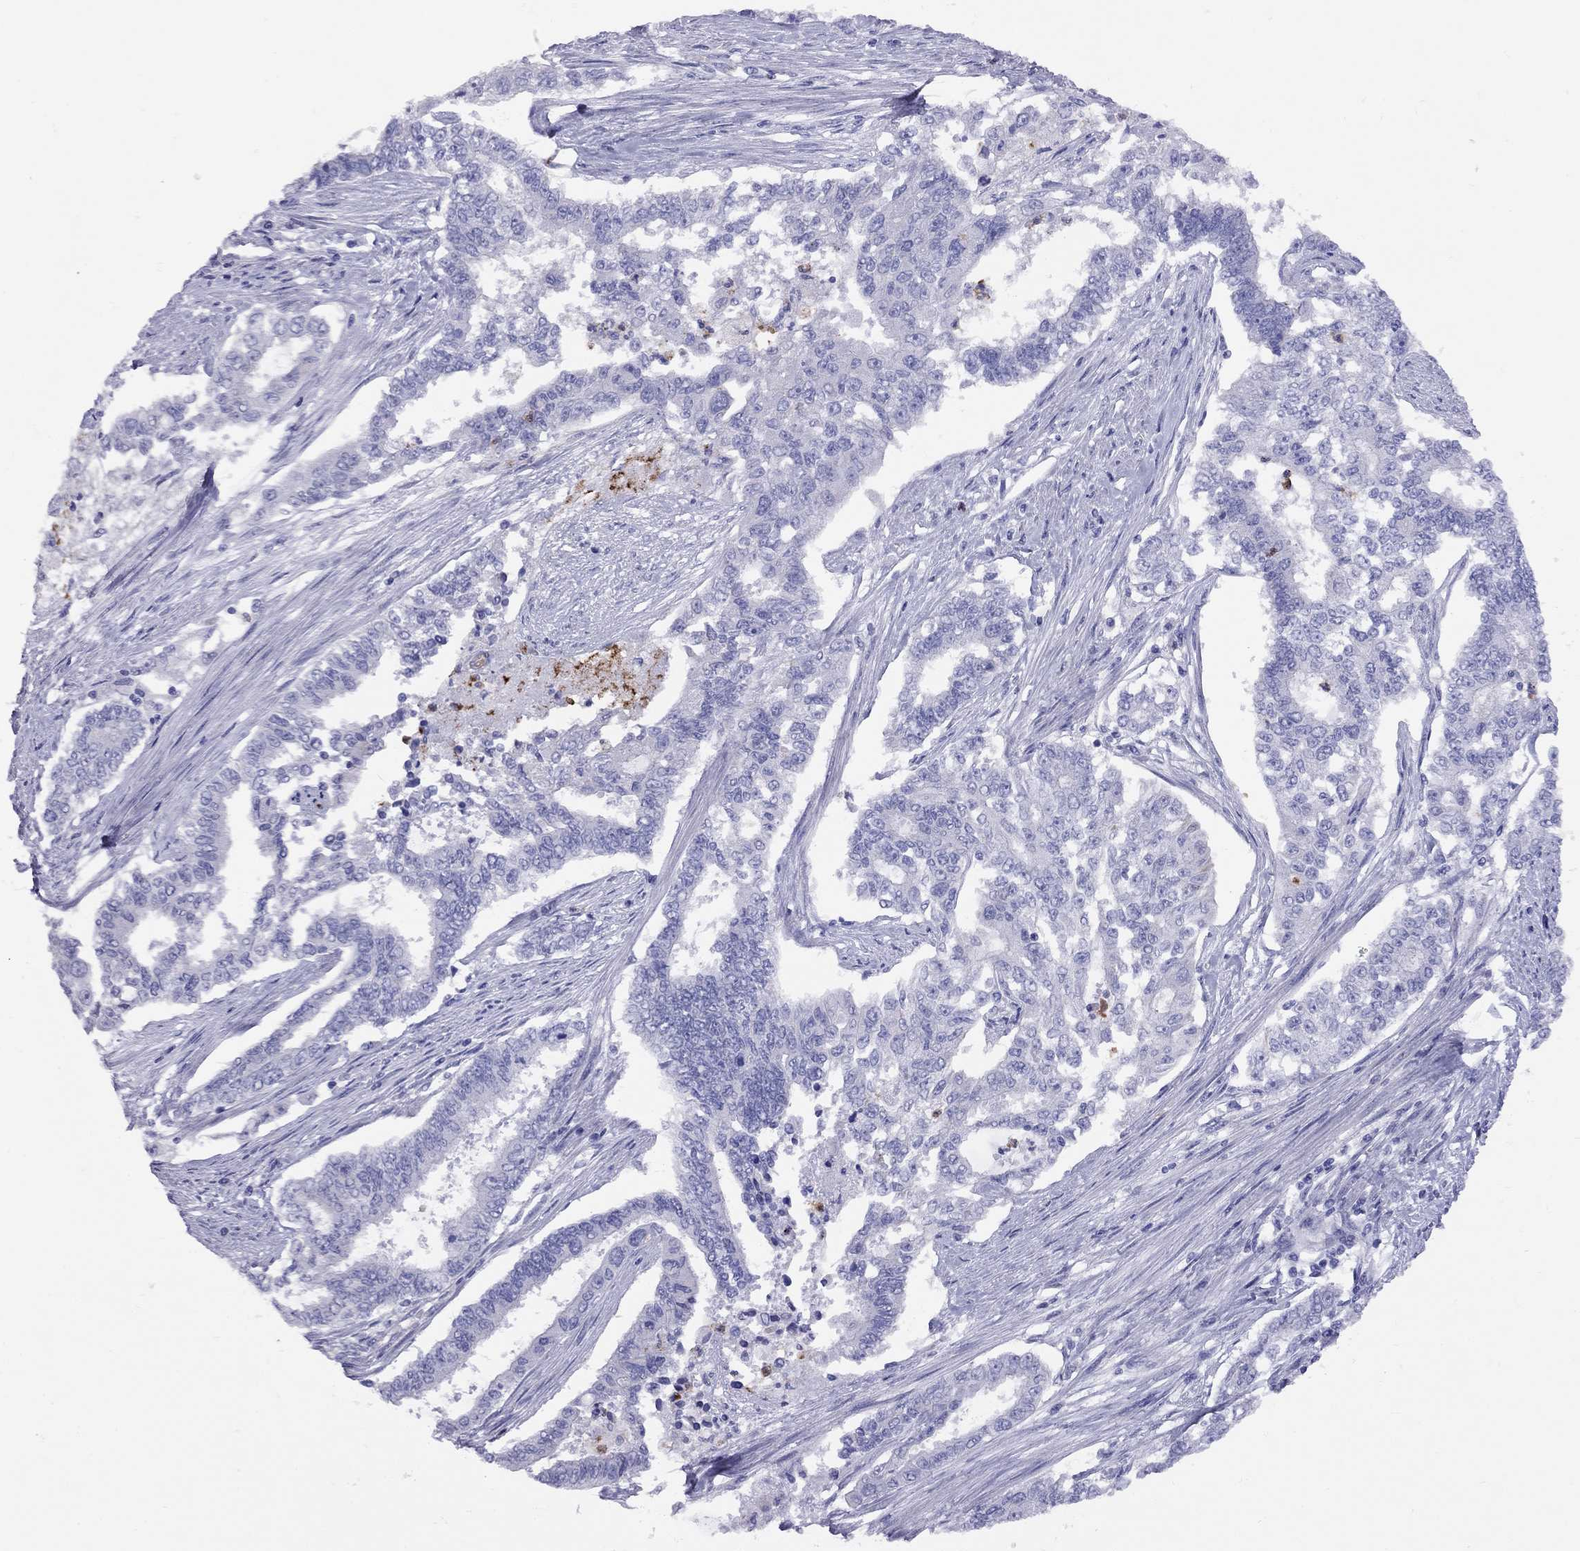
{"staining": {"intensity": "negative", "quantity": "none", "location": "none"}, "tissue": "endometrial cancer", "cell_type": "Tumor cells", "image_type": "cancer", "snomed": [{"axis": "morphology", "description": "Adenocarcinoma, NOS"}, {"axis": "topography", "description": "Uterus"}], "caption": "Immunohistochemical staining of endometrial cancer (adenocarcinoma) displays no significant staining in tumor cells.", "gene": "SPINT4", "patient": {"sex": "female", "age": 59}}